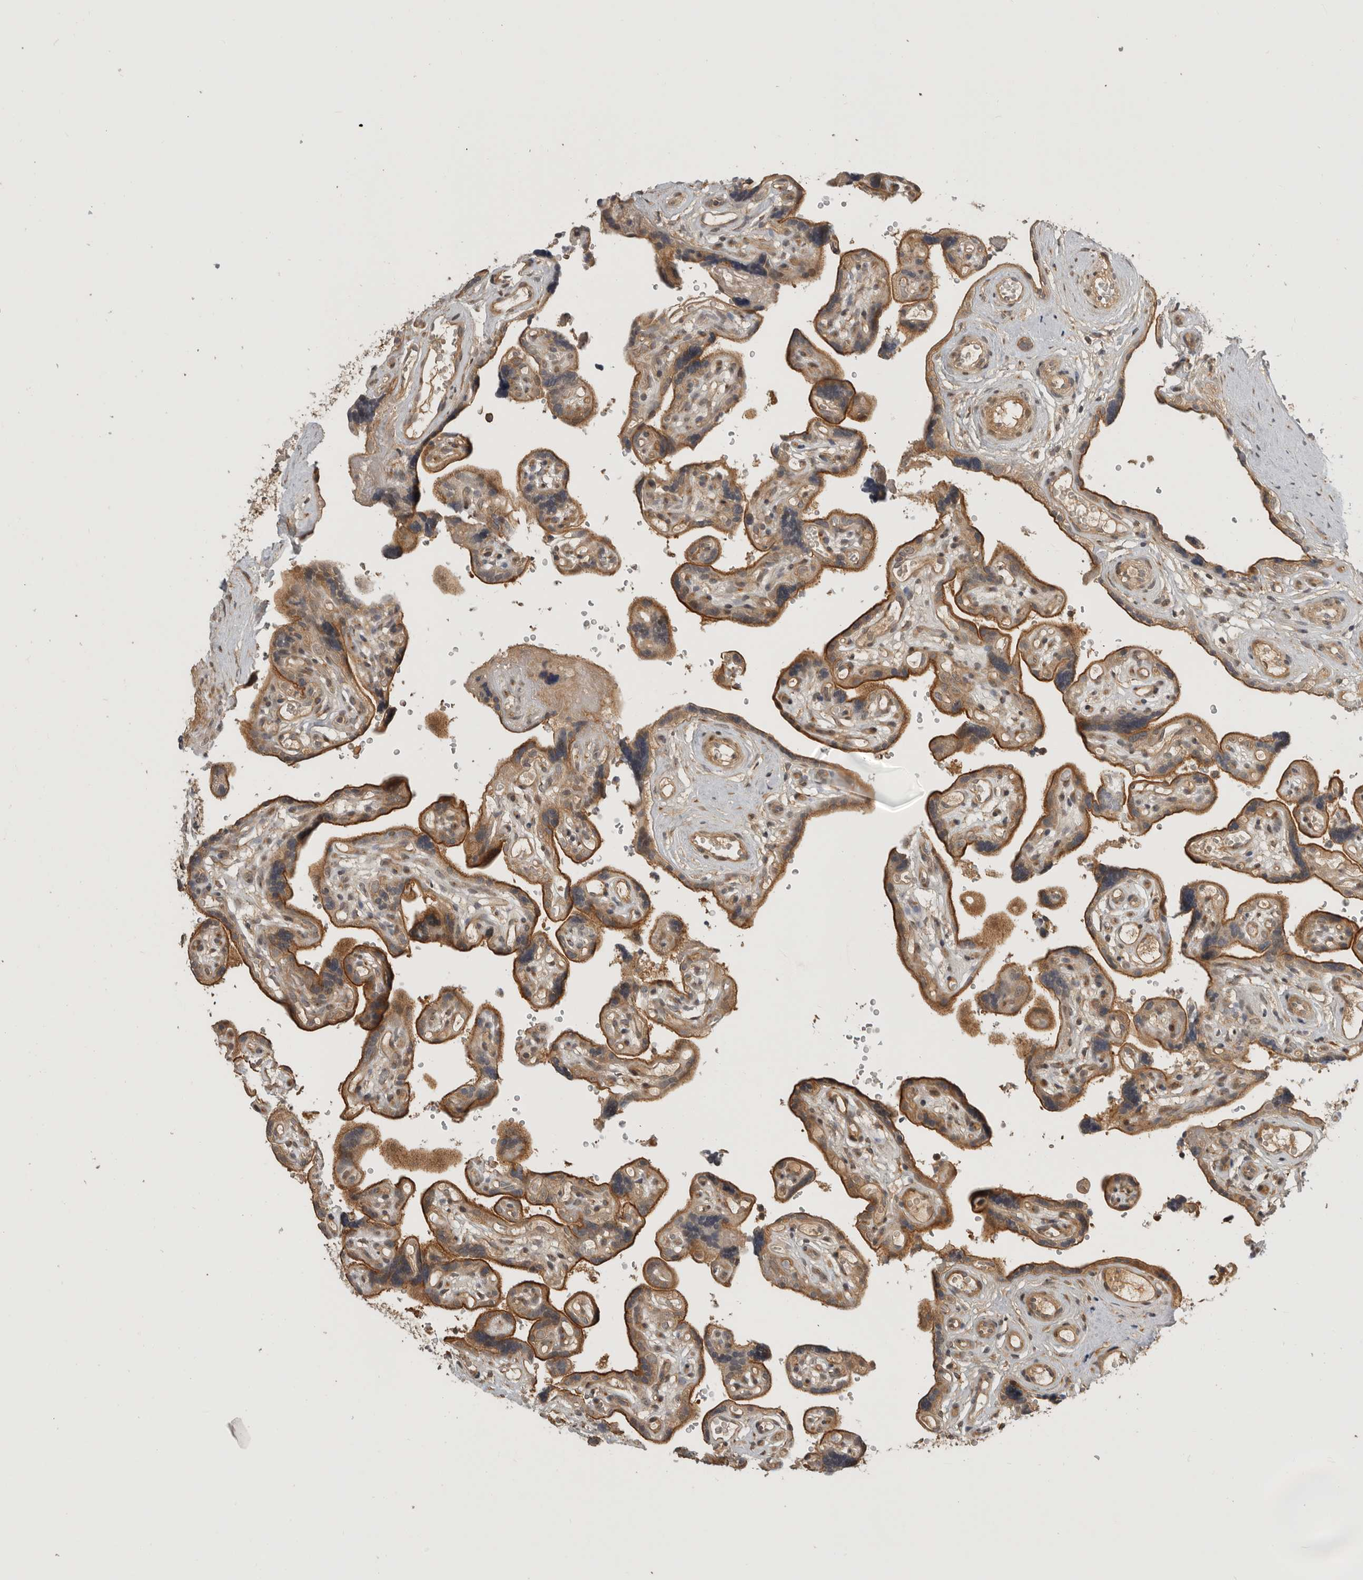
{"staining": {"intensity": "moderate", "quantity": ">75%", "location": "cytoplasmic/membranous"}, "tissue": "placenta", "cell_type": "Decidual cells", "image_type": "normal", "snomed": [{"axis": "morphology", "description": "Normal tissue, NOS"}, {"axis": "topography", "description": "Placenta"}], "caption": "This is an image of immunohistochemistry (IHC) staining of benign placenta, which shows moderate staining in the cytoplasmic/membranous of decidual cells.", "gene": "CUEDC1", "patient": {"sex": "female", "age": 30}}